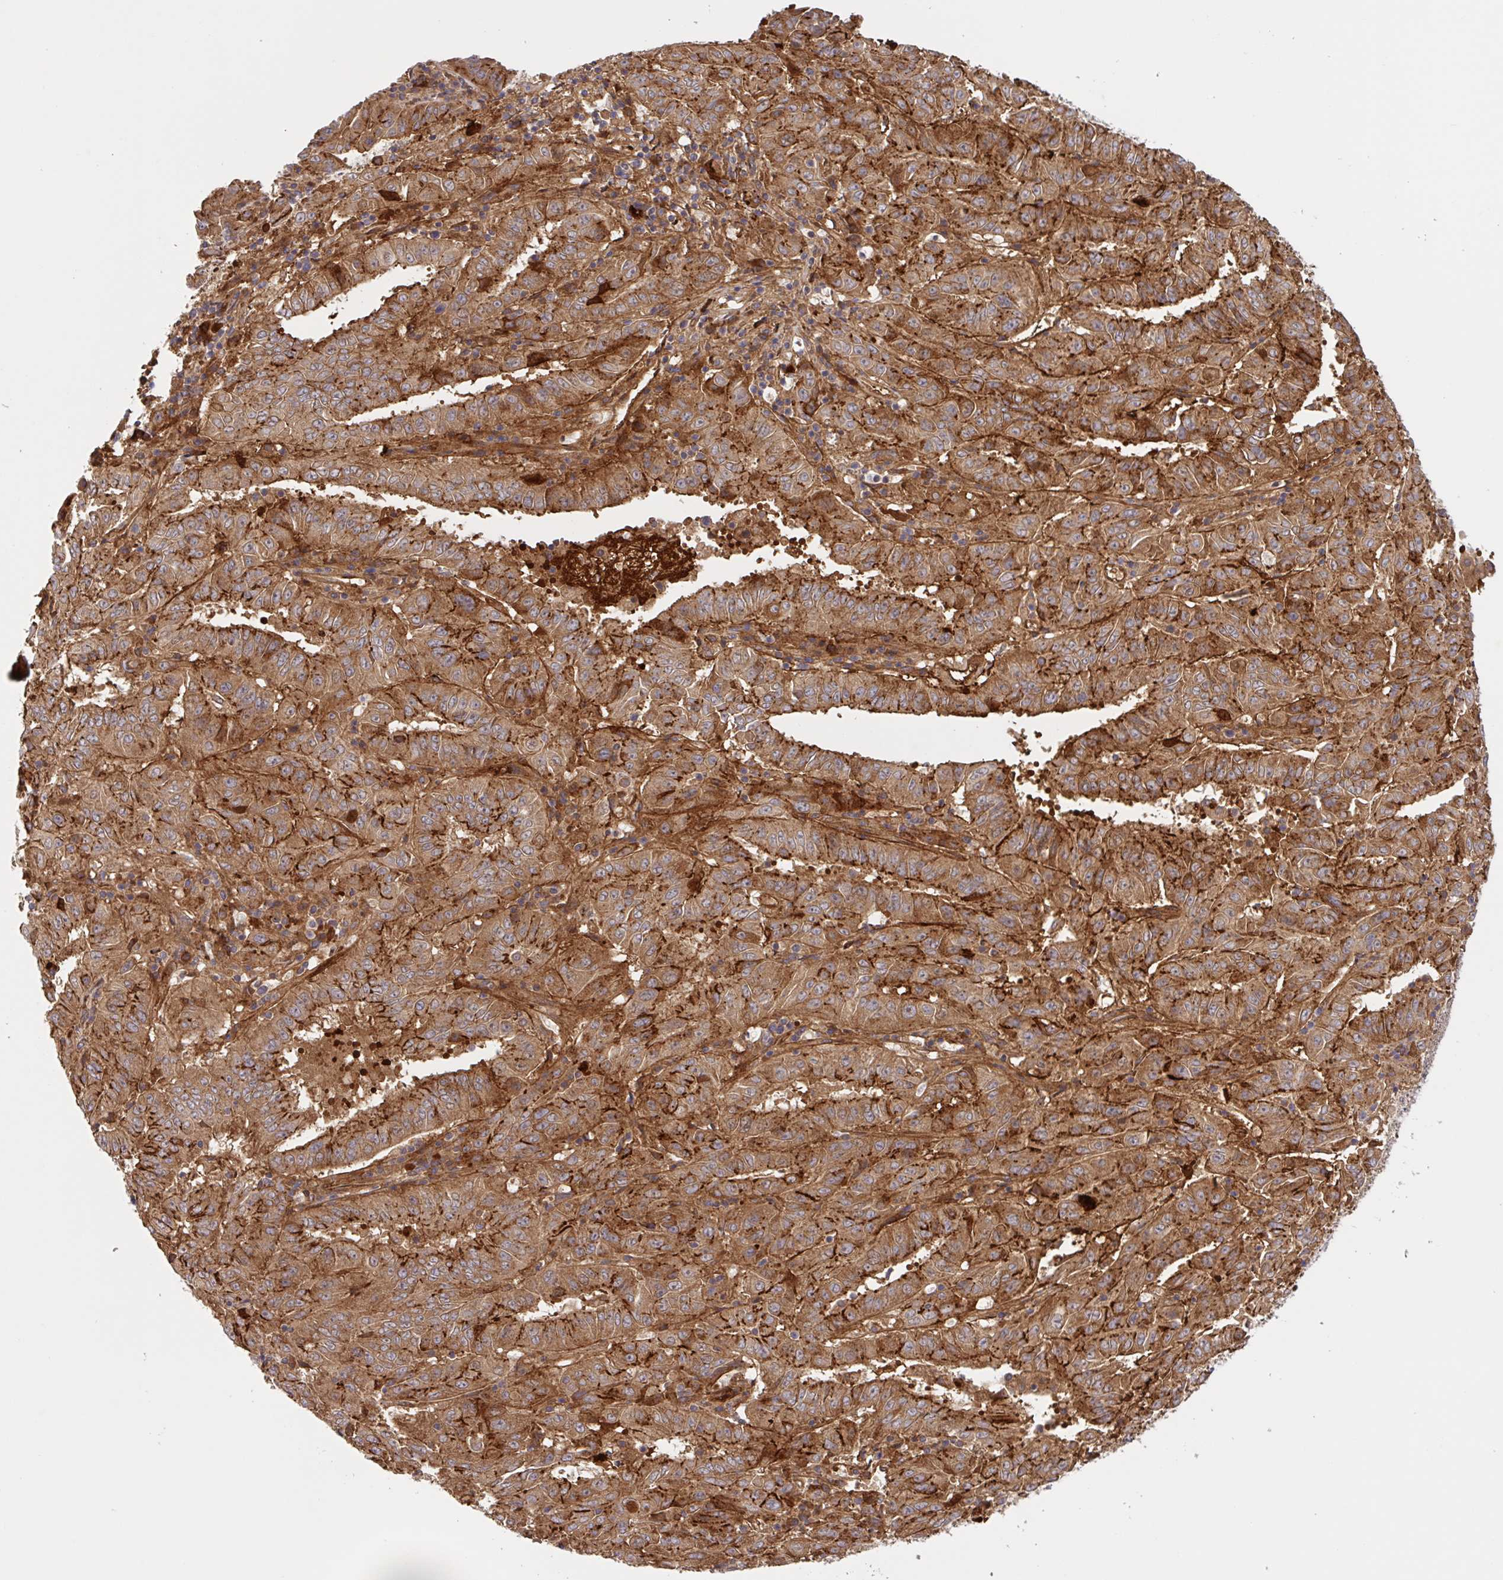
{"staining": {"intensity": "moderate", "quantity": ">75%", "location": "cytoplasmic/membranous"}, "tissue": "pancreatic cancer", "cell_type": "Tumor cells", "image_type": "cancer", "snomed": [{"axis": "morphology", "description": "Adenocarcinoma, NOS"}, {"axis": "topography", "description": "Pancreas"}], "caption": "Tumor cells show medium levels of moderate cytoplasmic/membranous expression in about >75% of cells in human pancreatic cancer.", "gene": "INTS10", "patient": {"sex": "male", "age": 63}}